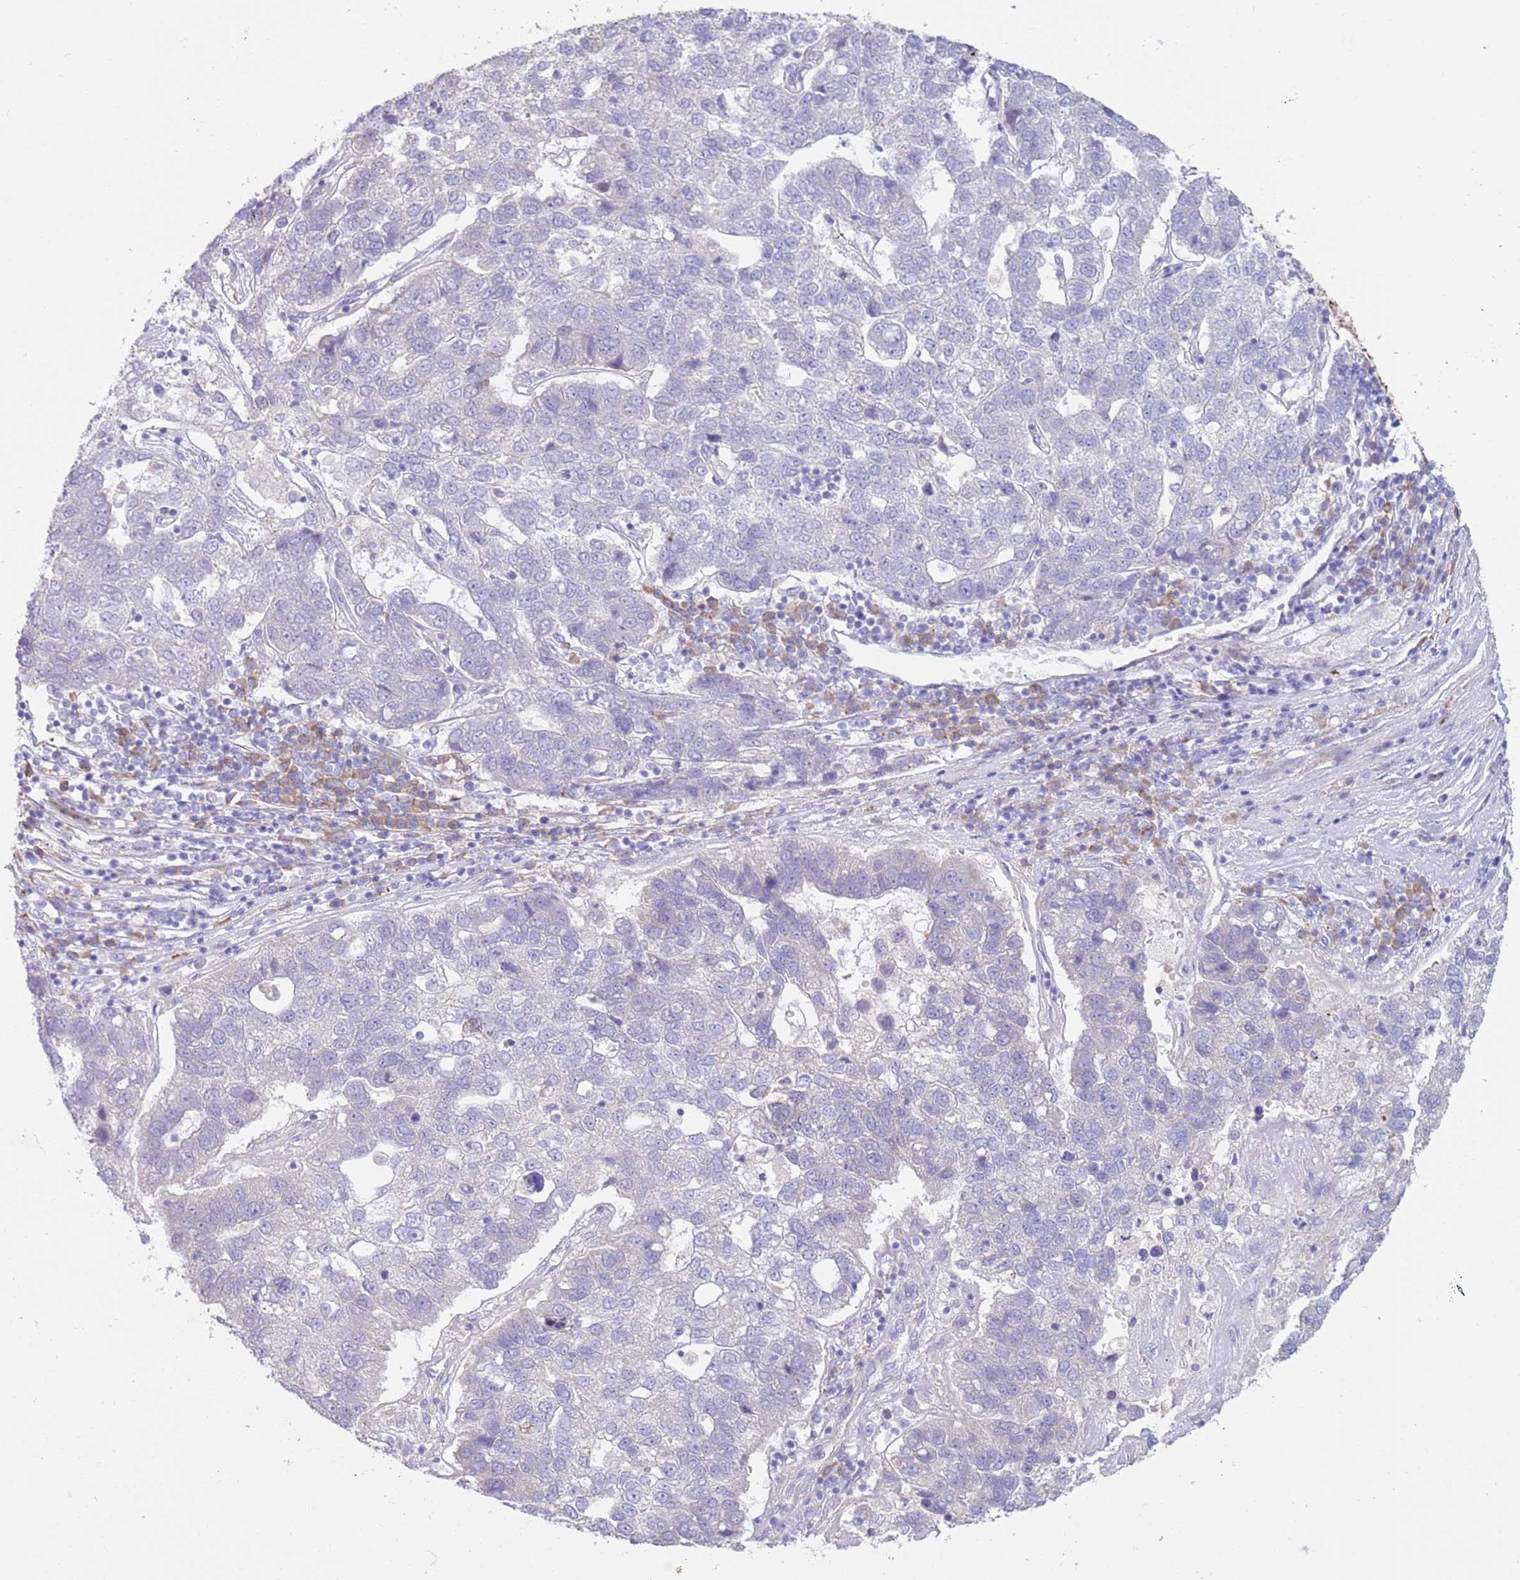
{"staining": {"intensity": "negative", "quantity": "none", "location": "none"}, "tissue": "pancreatic cancer", "cell_type": "Tumor cells", "image_type": "cancer", "snomed": [{"axis": "morphology", "description": "Adenocarcinoma, NOS"}, {"axis": "topography", "description": "Pancreas"}], "caption": "Immunohistochemistry (IHC) photomicrograph of human pancreatic cancer stained for a protein (brown), which exhibits no expression in tumor cells. Nuclei are stained in blue.", "gene": "CCDC149", "patient": {"sex": "female", "age": 61}}